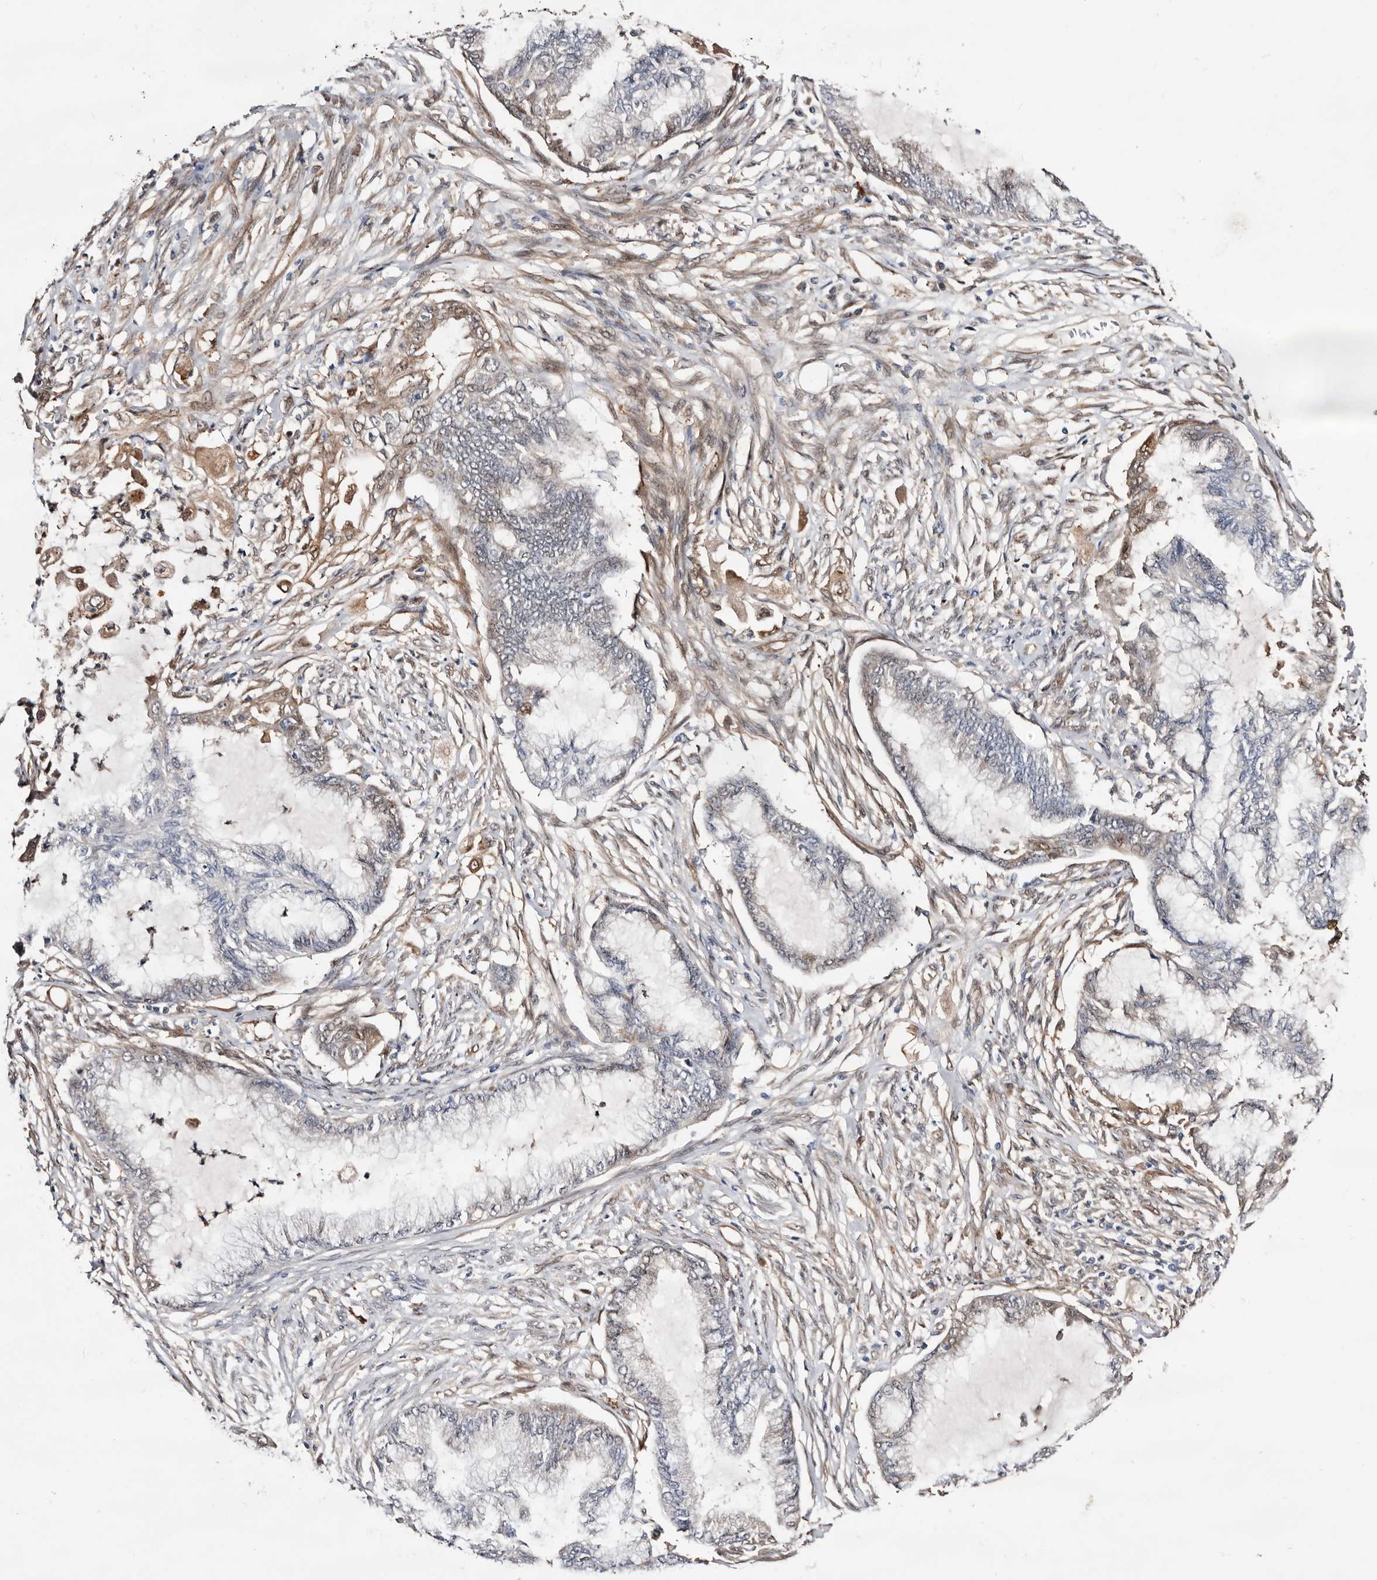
{"staining": {"intensity": "moderate", "quantity": "<25%", "location": "cytoplasmic/membranous,nuclear"}, "tissue": "endometrial cancer", "cell_type": "Tumor cells", "image_type": "cancer", "snomed": [{"axis": "morphology", "description": "Adenocarcinoma, NOS"}, {"axis": "topography", "description": "Endometrium"}], "caption": "Moderate cytoplasmic/membranous and nuclear protein expression is appreciated in approximately <25% of tumor cells in endometrial cancer. The protein of interest is stained brown, and the nuclei are stained in blue (DAB IHC with brightfield microscopy, high magnification).", "gene": "TP53I3", "patient": {"sex": "female", "age": 86}}